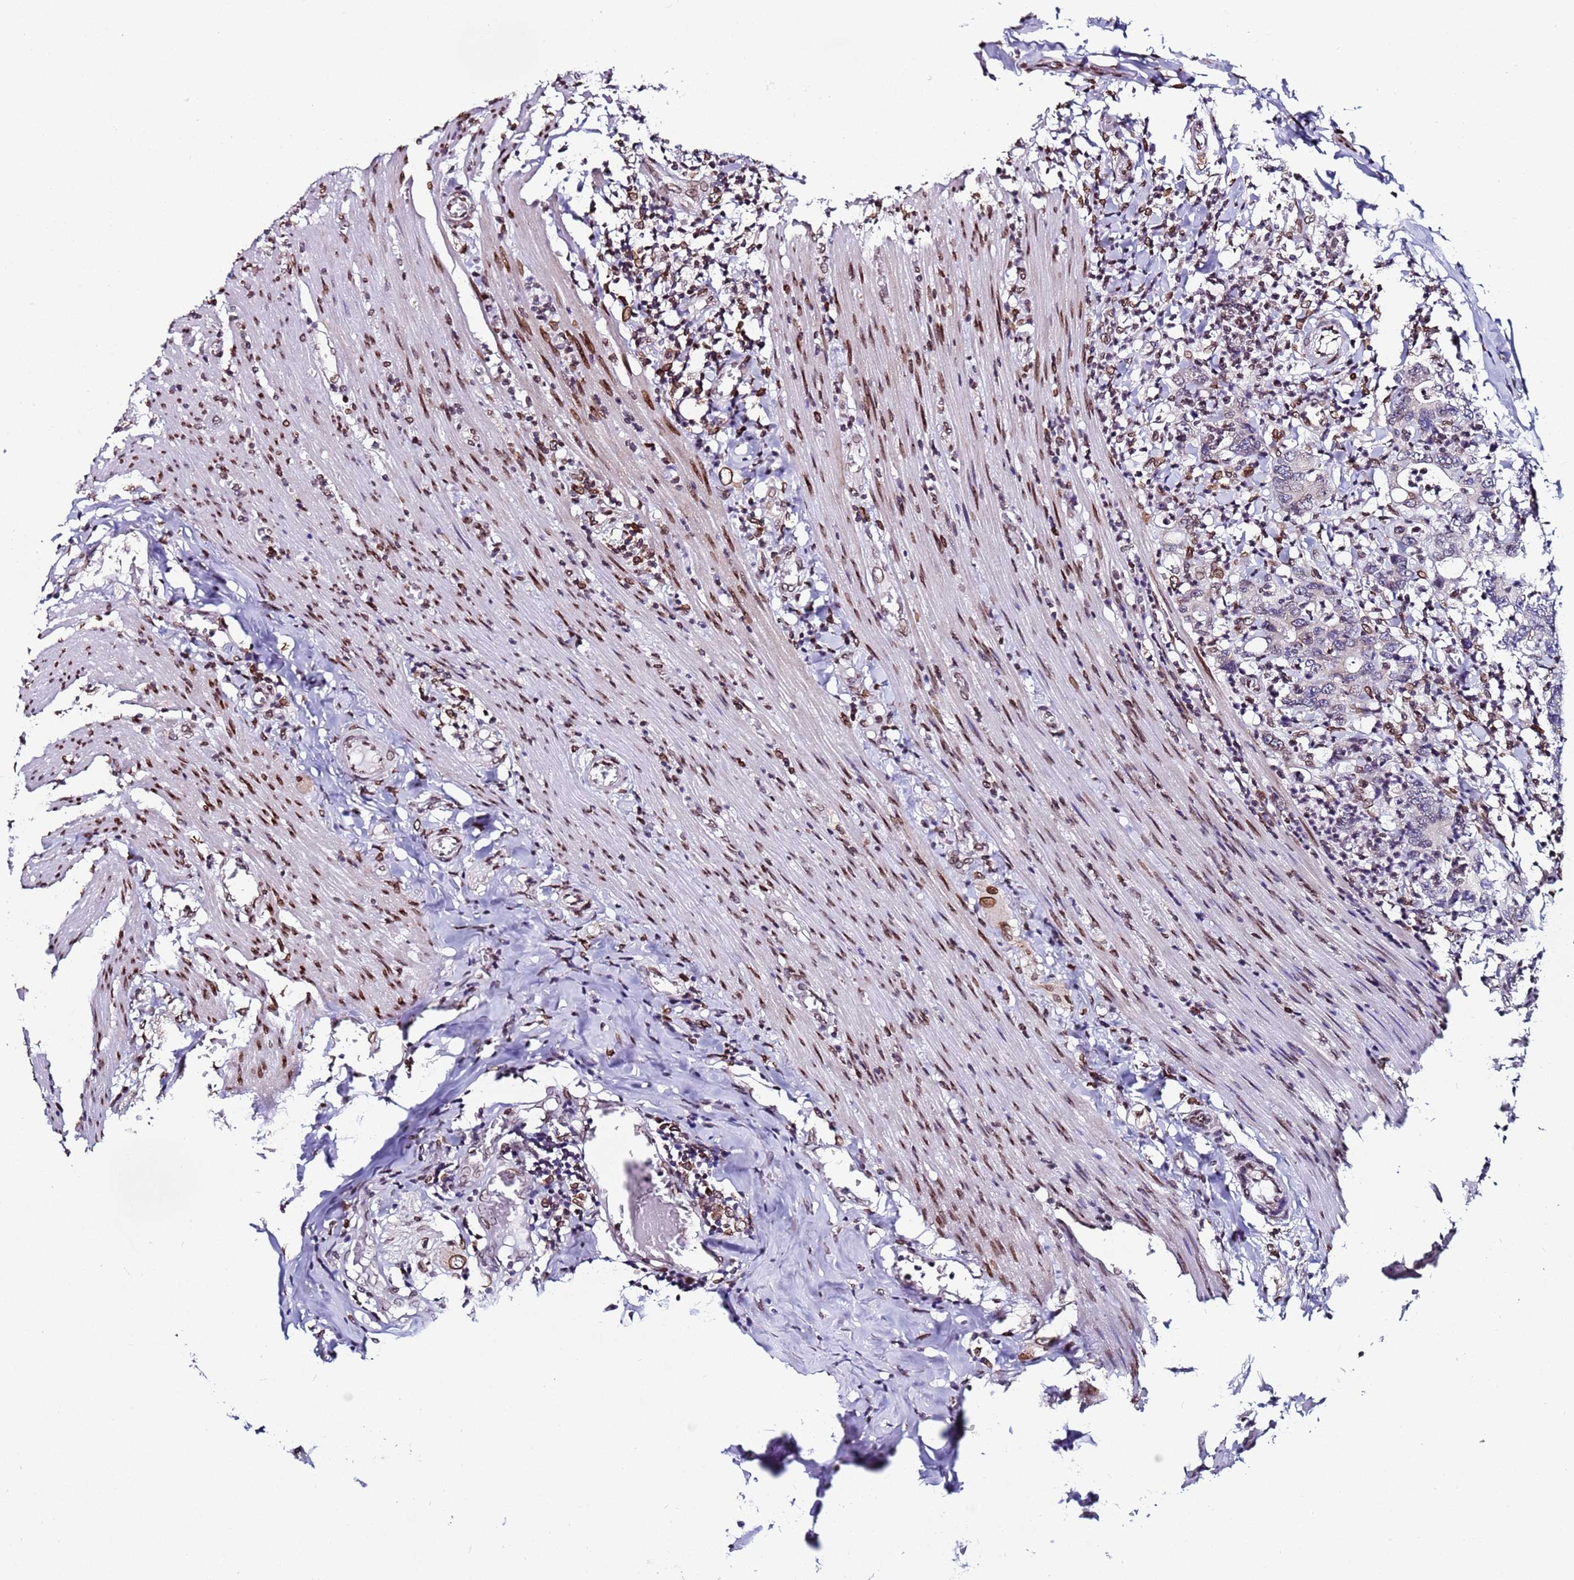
{"staining": {"intensity": "moderate", "quantity": "<25%", "location": "nuclear"}, "tissue": "colorectal cancer", "cell_type": "Tumor cells", "image_type": "cancer", "snomed": [{"axis": "morphology", "description": "Adenocarcinoma, NOS"}, {"axis": "topography", "description": "Colon"}], "caption": "Moderate nuclear protein staining is present in approximately <25% of tumor cells in colorectal cancer (adenocarcinoma).", "gene": "TOR1AIP1", "patient": {"sex": "female", "age": 75}}